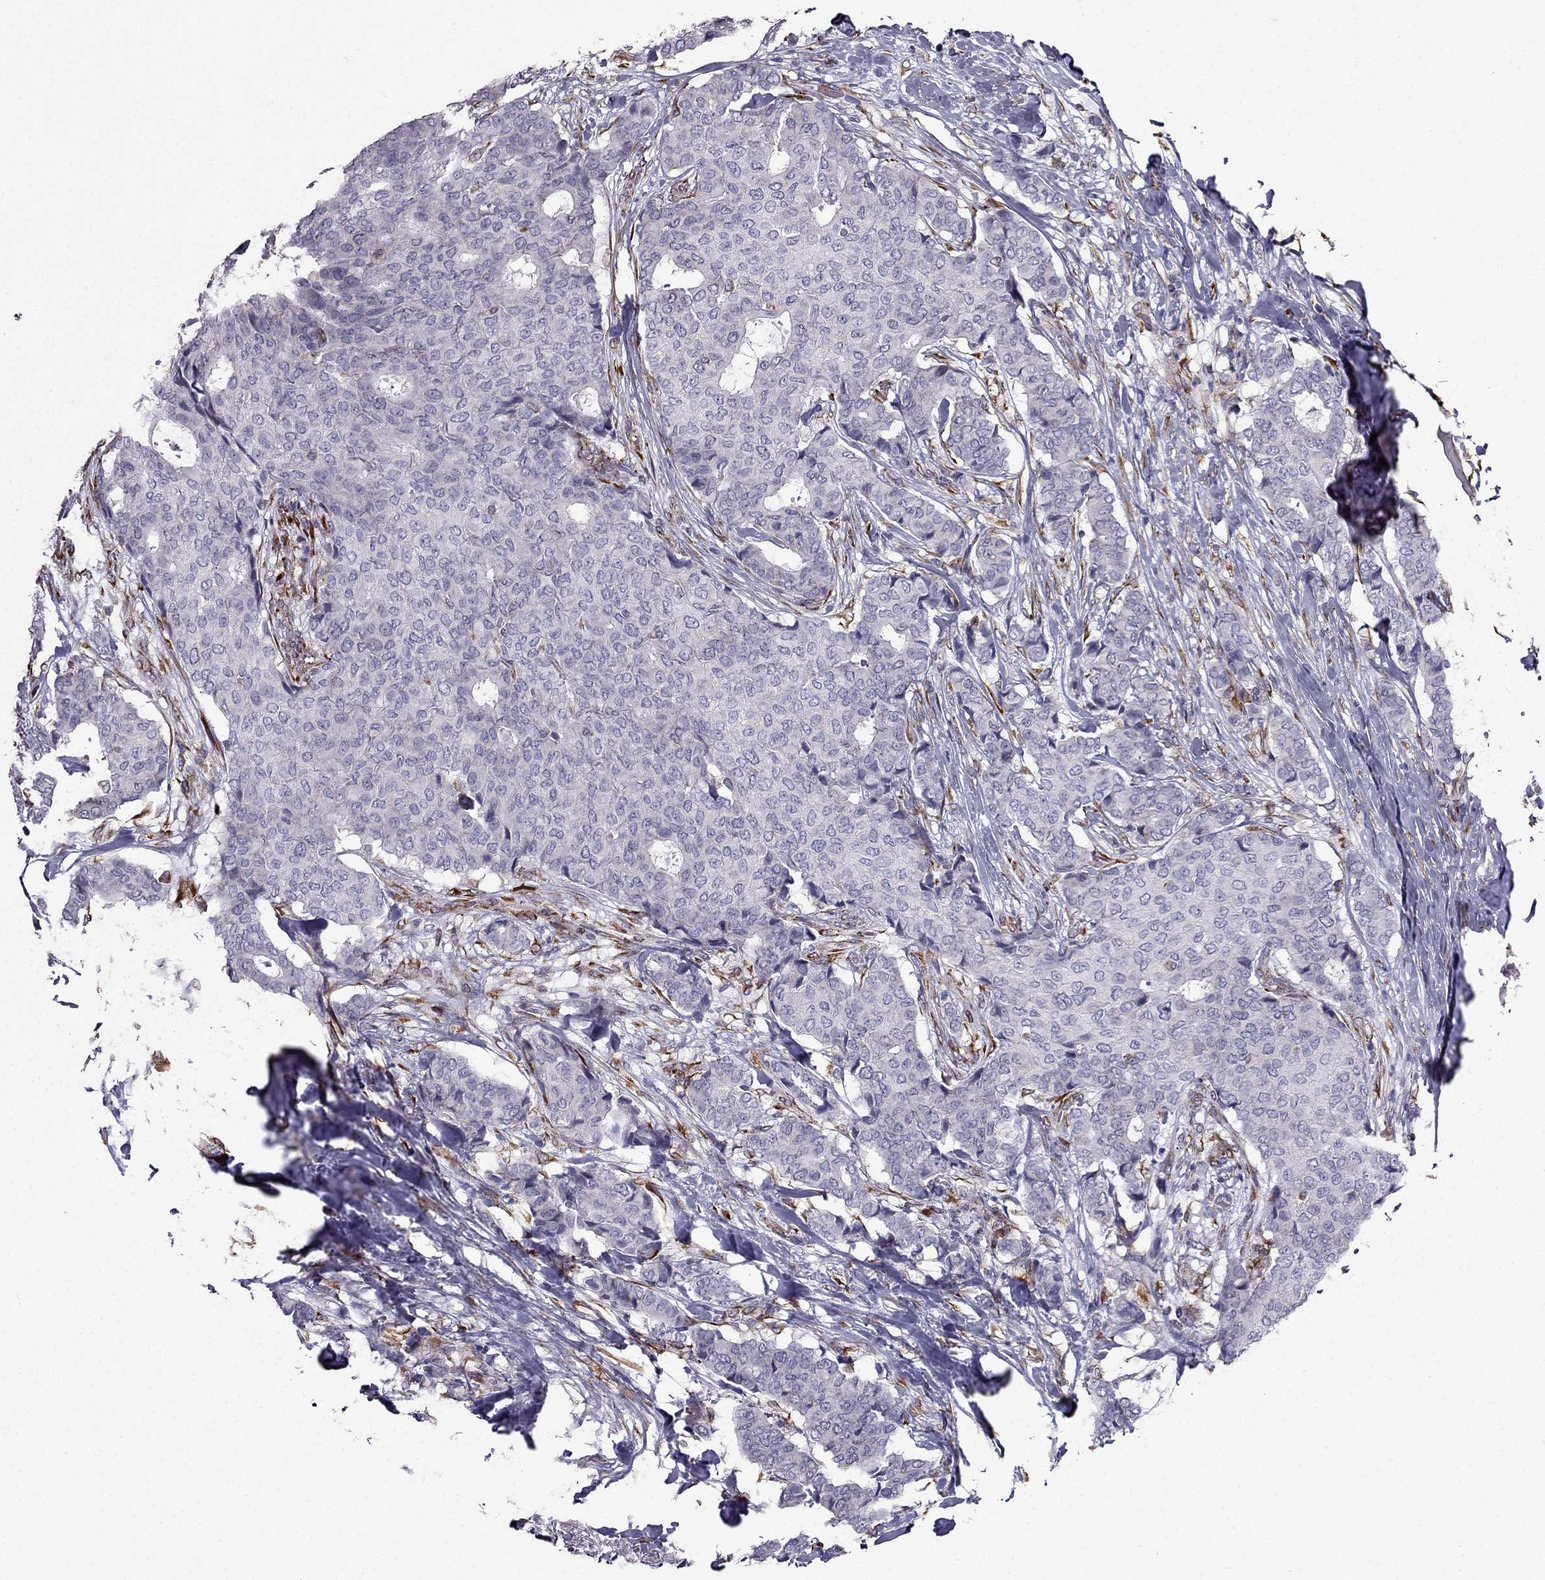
{"staining": {"intensity": "negative", "quantity": "none", "location": "none"}, "tissue": "breast cancer", "cell_type": "Tumor cells", "image_type": "cancer", "snomed": [{"axis": "morphology", "description": "Duct carcinoma"}, {"axis": "topography", "description": "Breast"}], "caption": "There is no significant expression in tumor cells of breast cancer (invasive ductal carcinoma).", "gene": "IKBIP", "patient": {"sex": "female", "age": 75}}